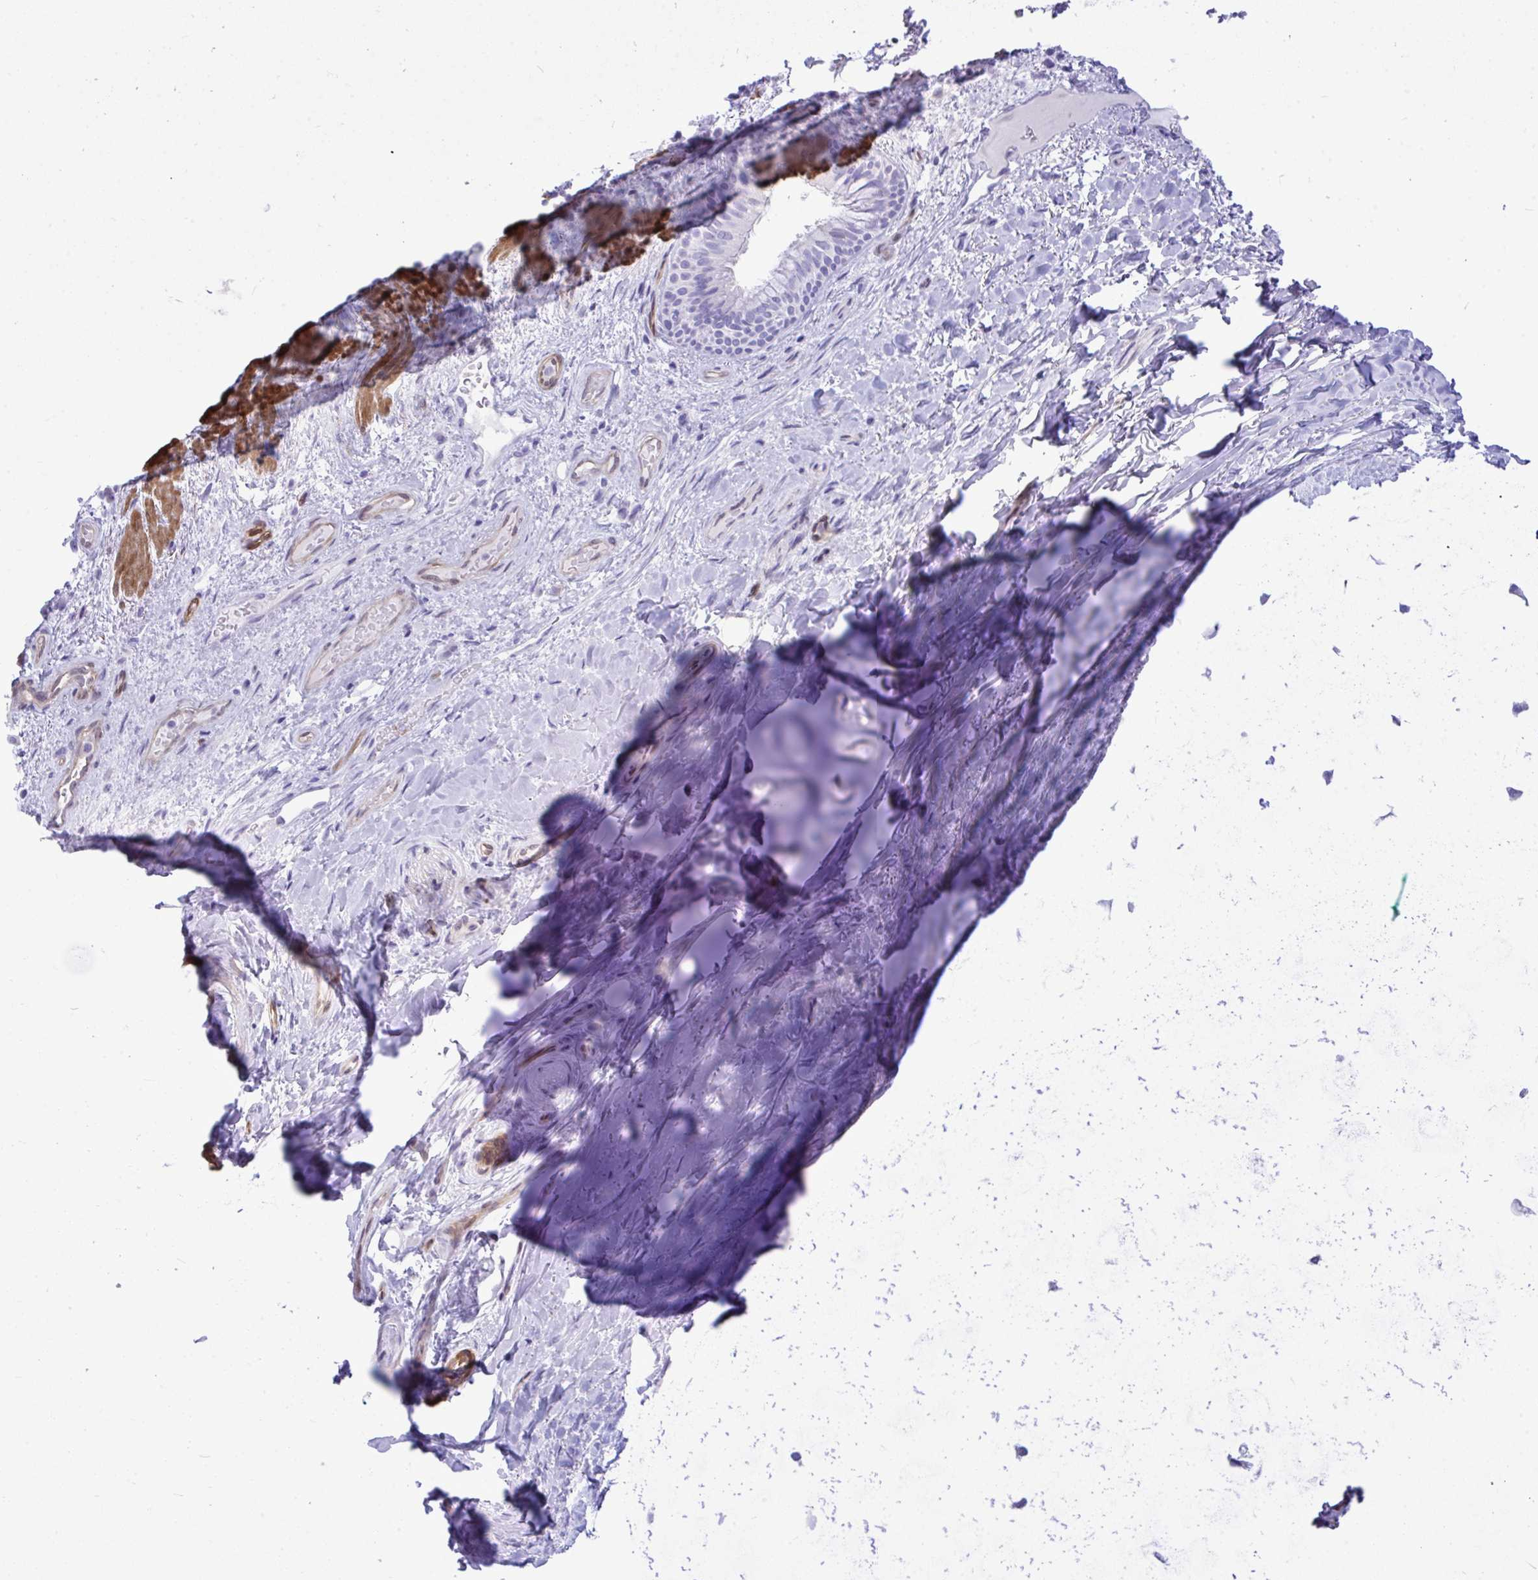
{"staining": {"intensity": "negative", "quantity": "none", "location": "none"}, "tissue": "soft tissue", "cell_type": "Chondrocytes", "image_type": "normal", "snomed": [{"axis": "morphology", "description": "Normal tissue, NOS"}, {"axis": "topography", "description": "Cartilage tissue"}, {"axis": "topography", "description": "Bronchus"}], "caption": "IHC image of unremarkable soft tissue: human soft tissue stained with DAB (3,3'-diaminobenzidine) displays no significant protein positivity in chondrocytes.", "gene": "LIMS2", "patient": {"sex": "male", "age": 64}}